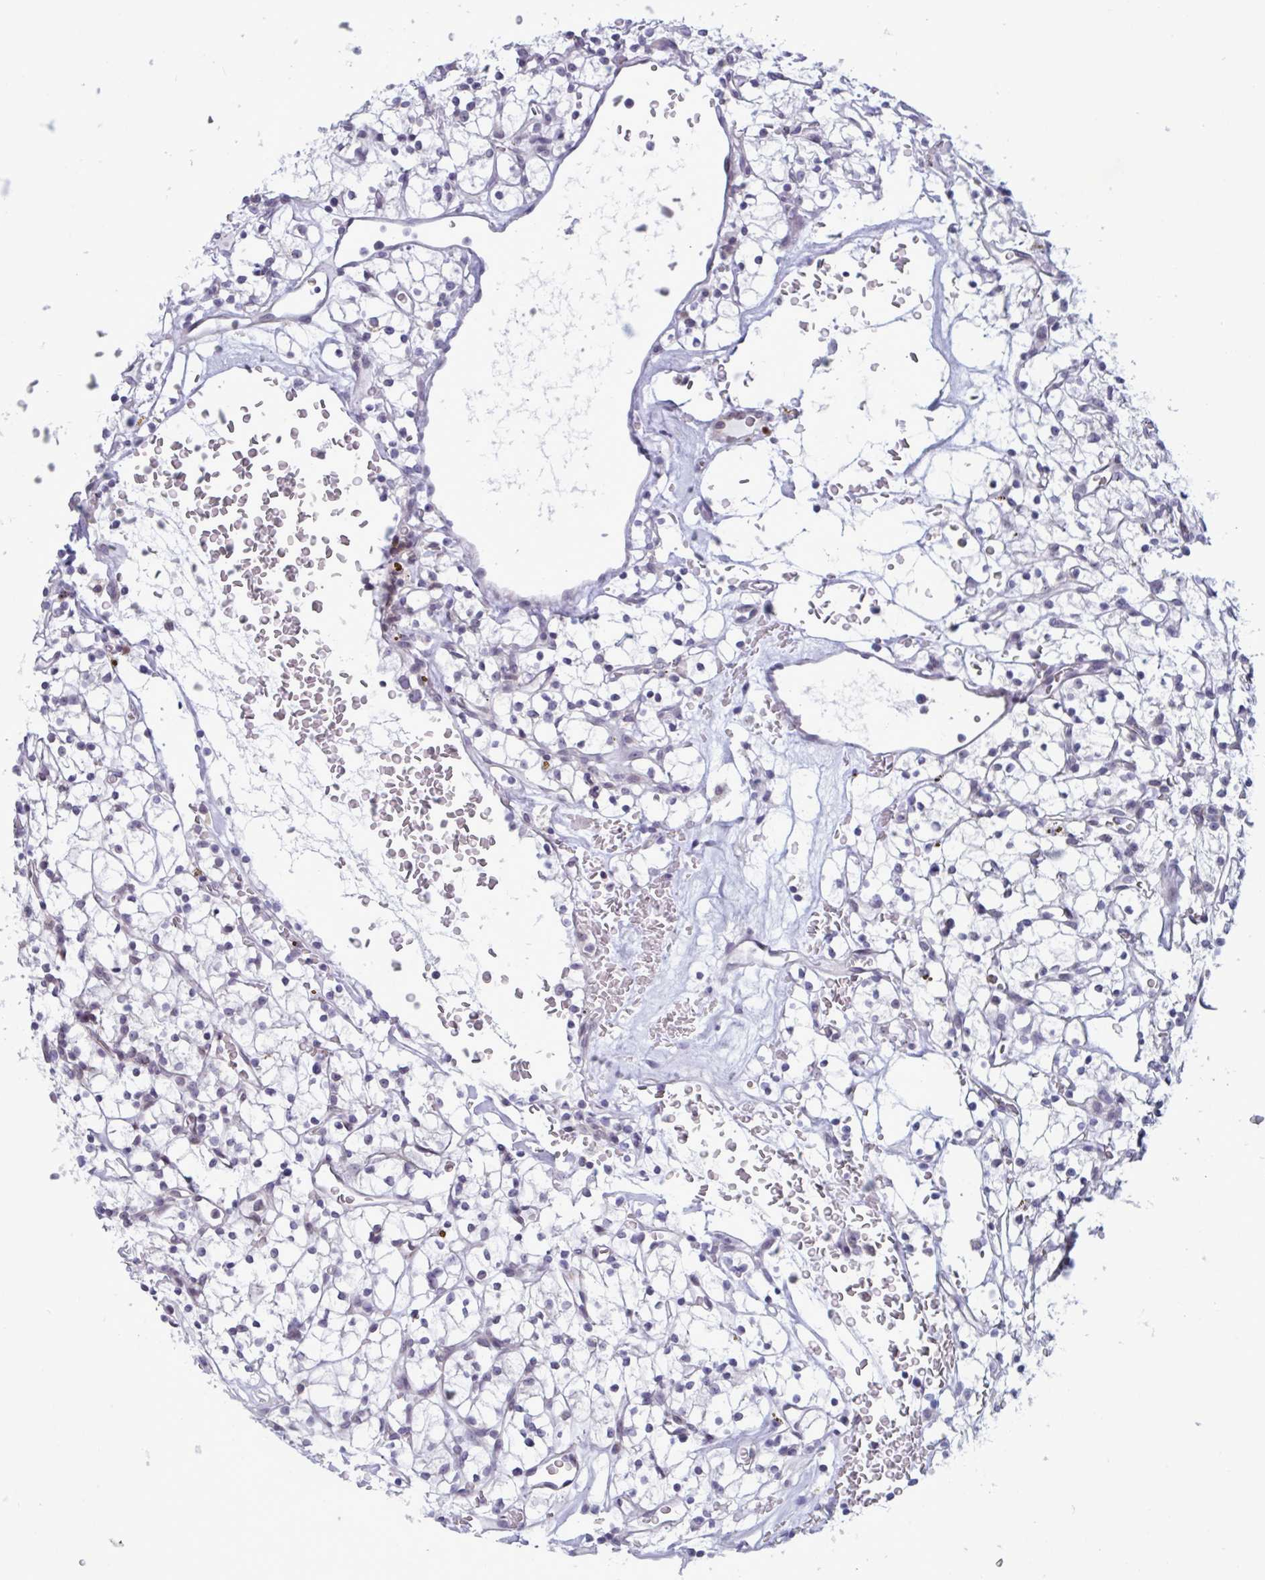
{"staining": {"intensity": "negative", "quantity": "none", "location": "none"}, "tissue": "renal cancer", "cell_type": "Tumor cells", "image_type": "cancer", "snomed": [{"axis": "morphology", "description": "Adenocarcinoma, NOS"}, {"axis": "topography", "description": "Kidney"}], "caption": "Human renal cancer stained for a protein using immunohistochemistry (IHC) shows no expression in tumor cells.", "gene": "DOCK11", "patient": {"sex": "female", "age": 64}}